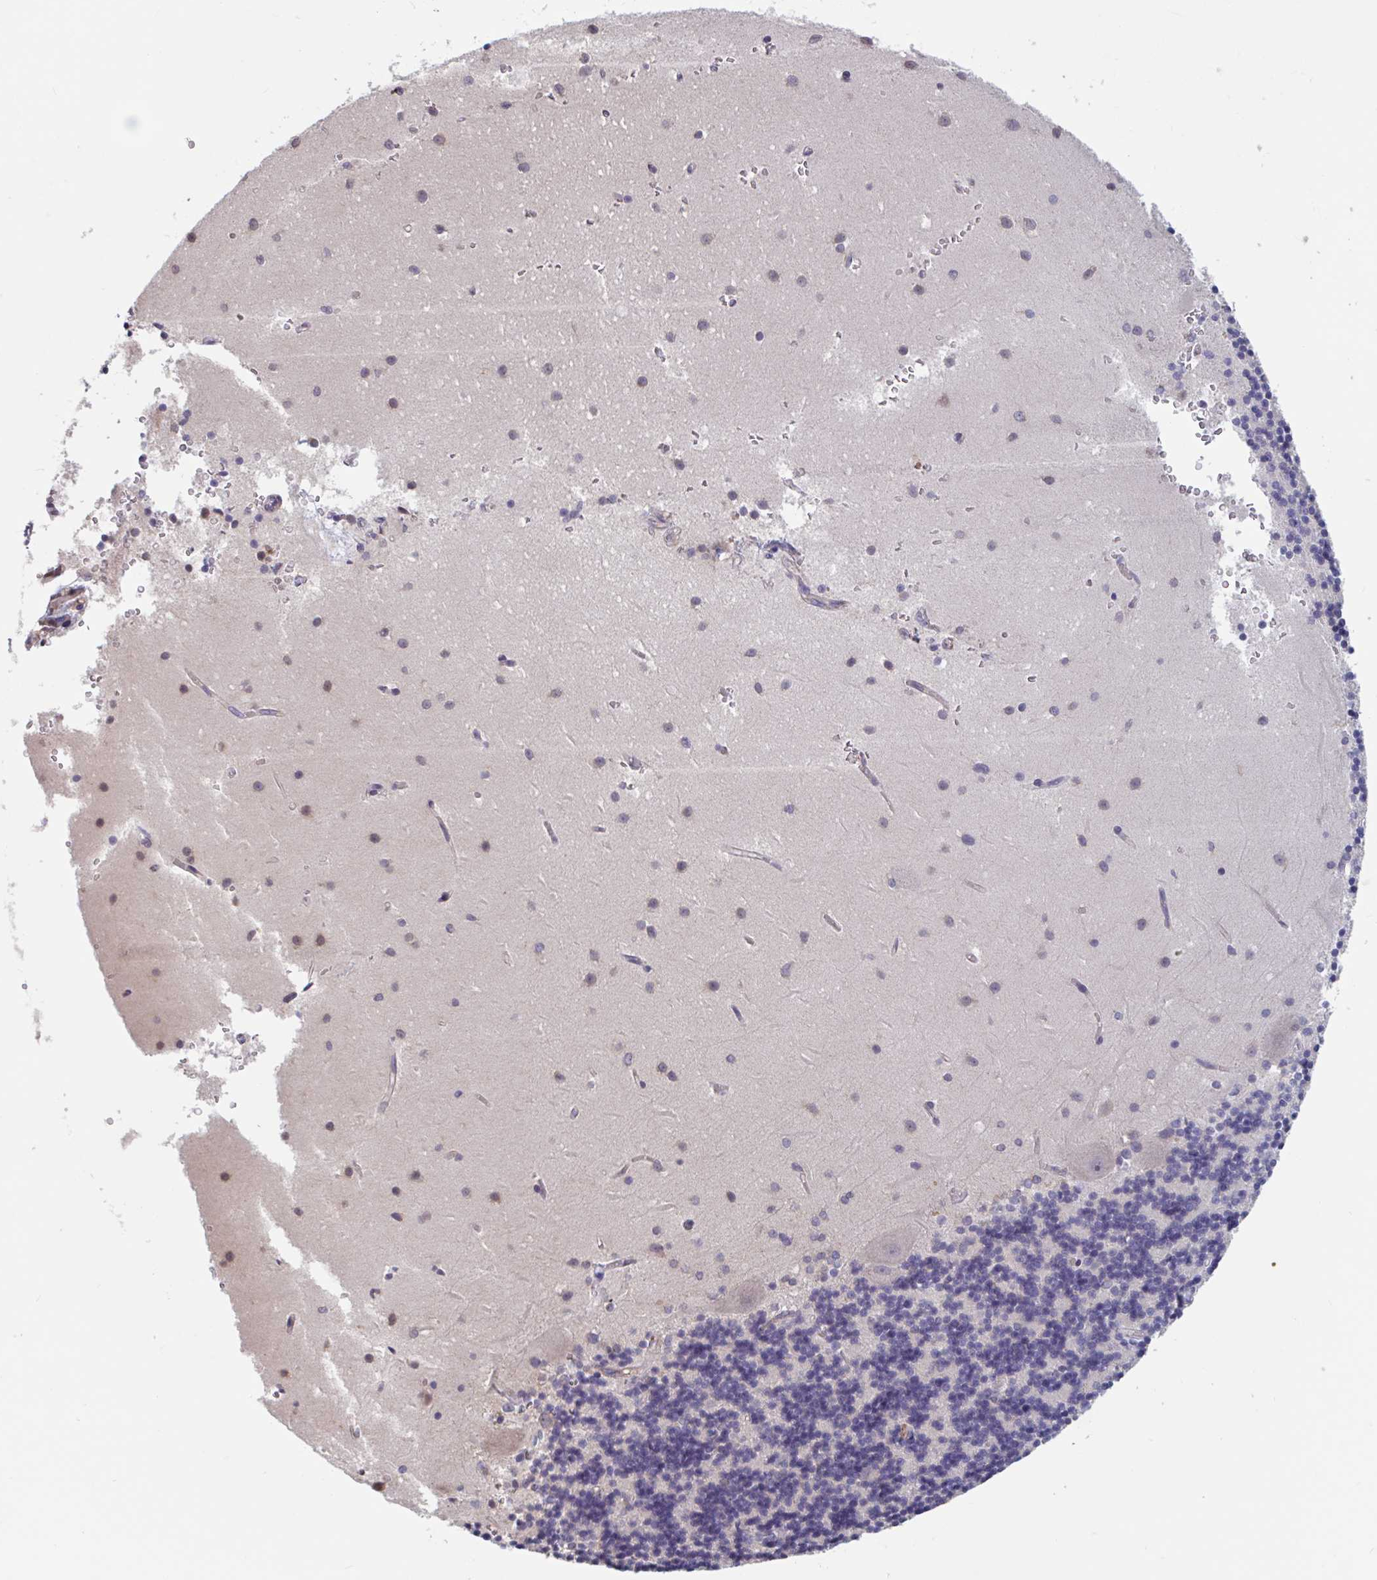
{"staining": {"intensity": "negative", "quantity": "none", "location": "none"}, "tissue": "cerebellum", "cell_type": "Cells in granular layer", "image_type": "normal", "snomed": [{"axis": "morphology", "description": "Normal tissue, NOS"}, {"axis": "topography", "description": "Cerebellum"}], "caption": "An immunohistochemistry photomicrograph of normal cerebellum is shown. There is no staining in cells in granular layer of cerebellum. (DAB (3,3'-diaminobenzidine) immunohistochemistry (IHC) visualized using brightfield microscopy, high magnification).", "gene": "SNX8", "patient": {"sex": "male", "age": 54}}